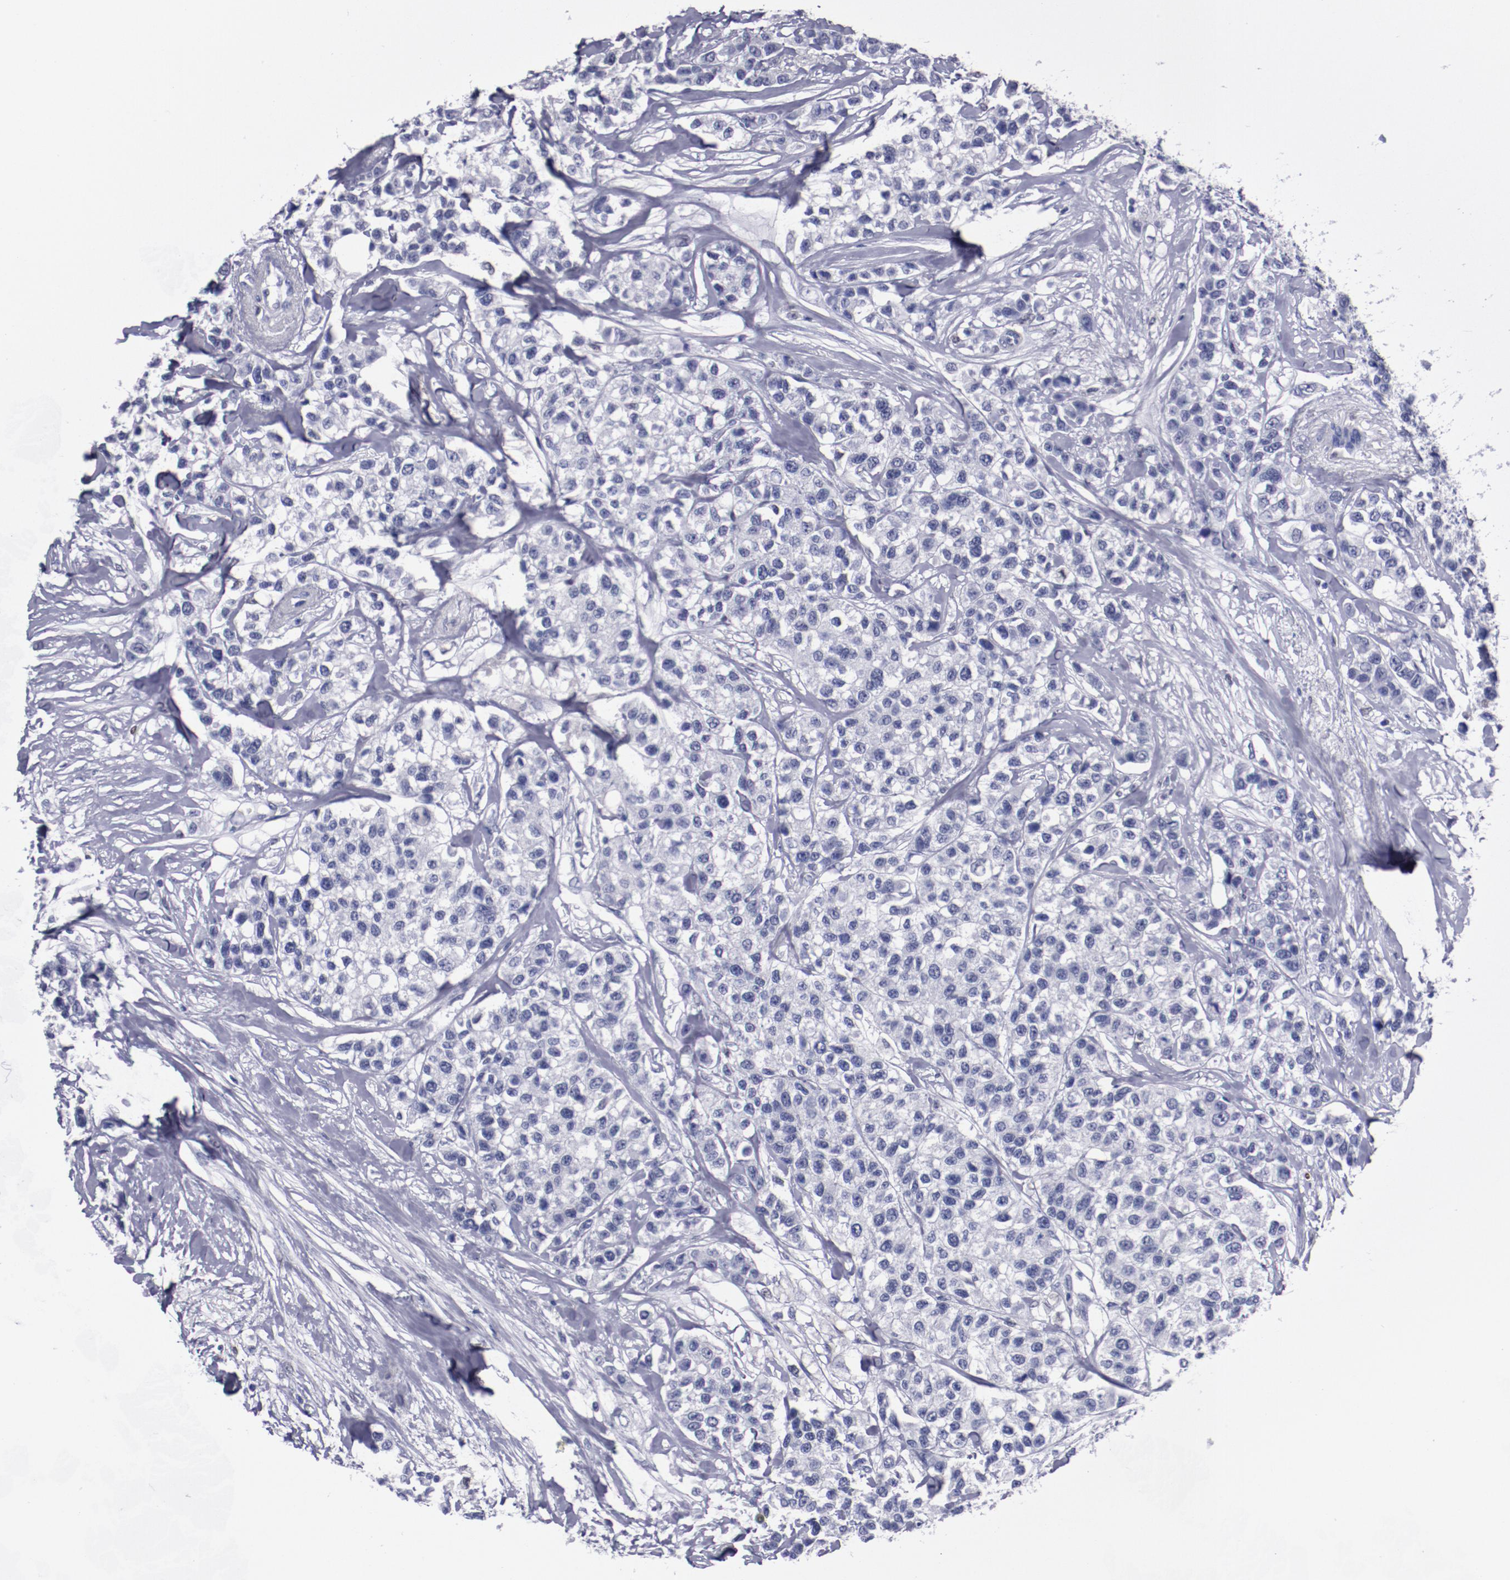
{"staining": {"intensity": "negative", "quantity": "none", "location": "none"}, "tissue": "breast cancer", "cell_type": "Tumor cells", "image_type": "cancer", "snomed": [{"axis": "morphology", "description": "Duct carcinoma"}, {"axis": "topography", "description": "Breast"}], "caption": "Tumor cells are negative for brown protein staining in breast intraductal carcinoma.", "gene": "IRF8", "patient": {"sex": "female", "age": 51}}